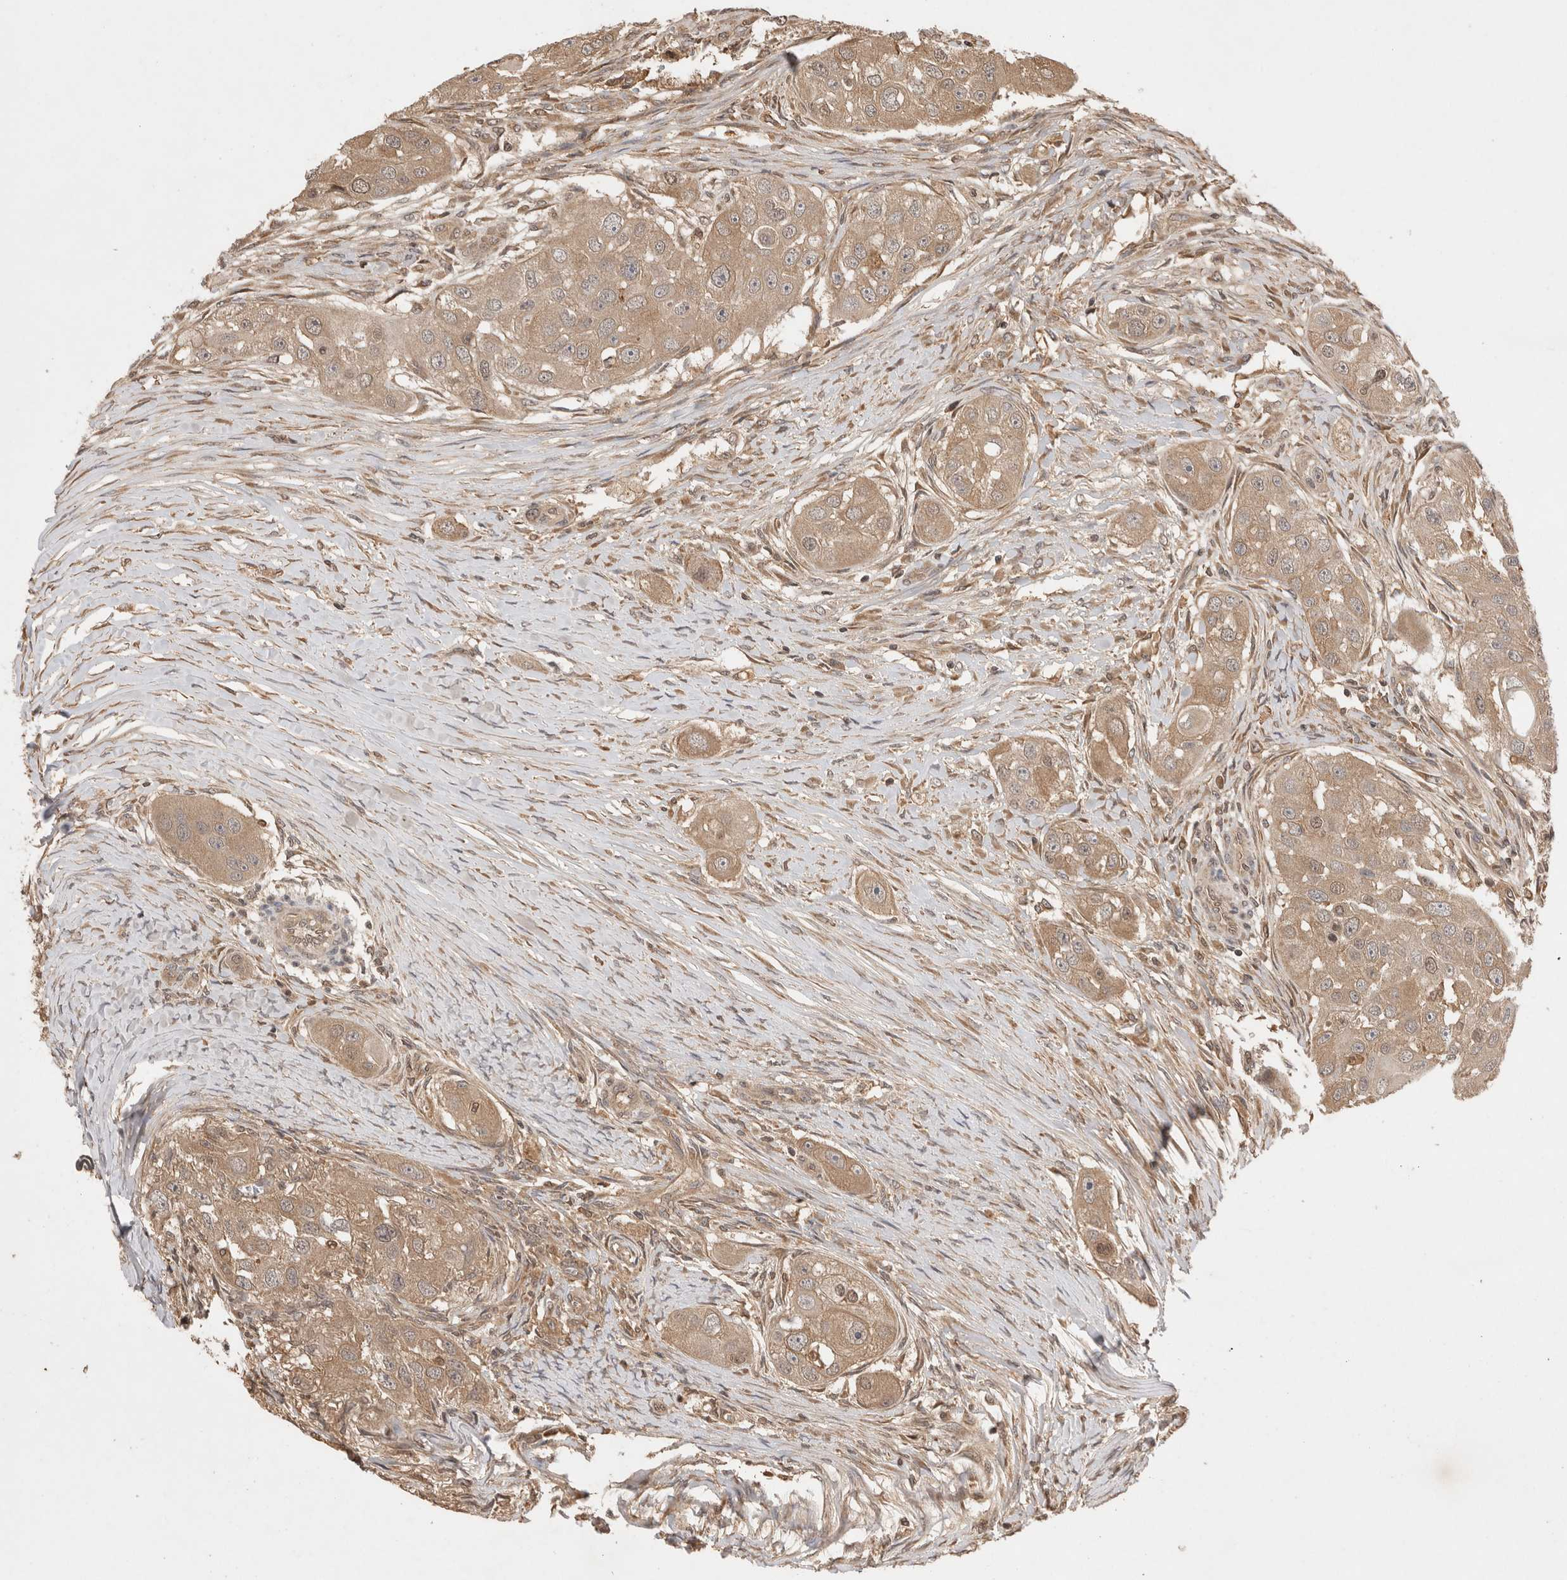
{"staining": {"intensity": "moderate", "quantity": ">75%", "location": "cytoplasmic/membranous"}, "tissue": "head and neck cancer", "cell_type": "Tumor cells", "image_type": "cancer", "snomed": [{"axis": "morphology", "description": "Normal tissue, NOS"}, {"axis": "morphology", "description": "Squamous cell carcinoma, NOS"}, {"axis": "topography", "description": "Skeletal muscle"}, {"axis": "topography", "description": "Head-Neck"}], "caption": "High-power microscopy captured an immunohistochemistry micrograph of head and neck cancer (squamous cell carcinoma), revealing moderate cytoplasmic/membranous staining in about >75% of tumor cells. (DAB IHC, brown staining for protein, blue staining for nuclei).", "gene": "PRMT3", "patient": {"sex": "male", "age": 51}}